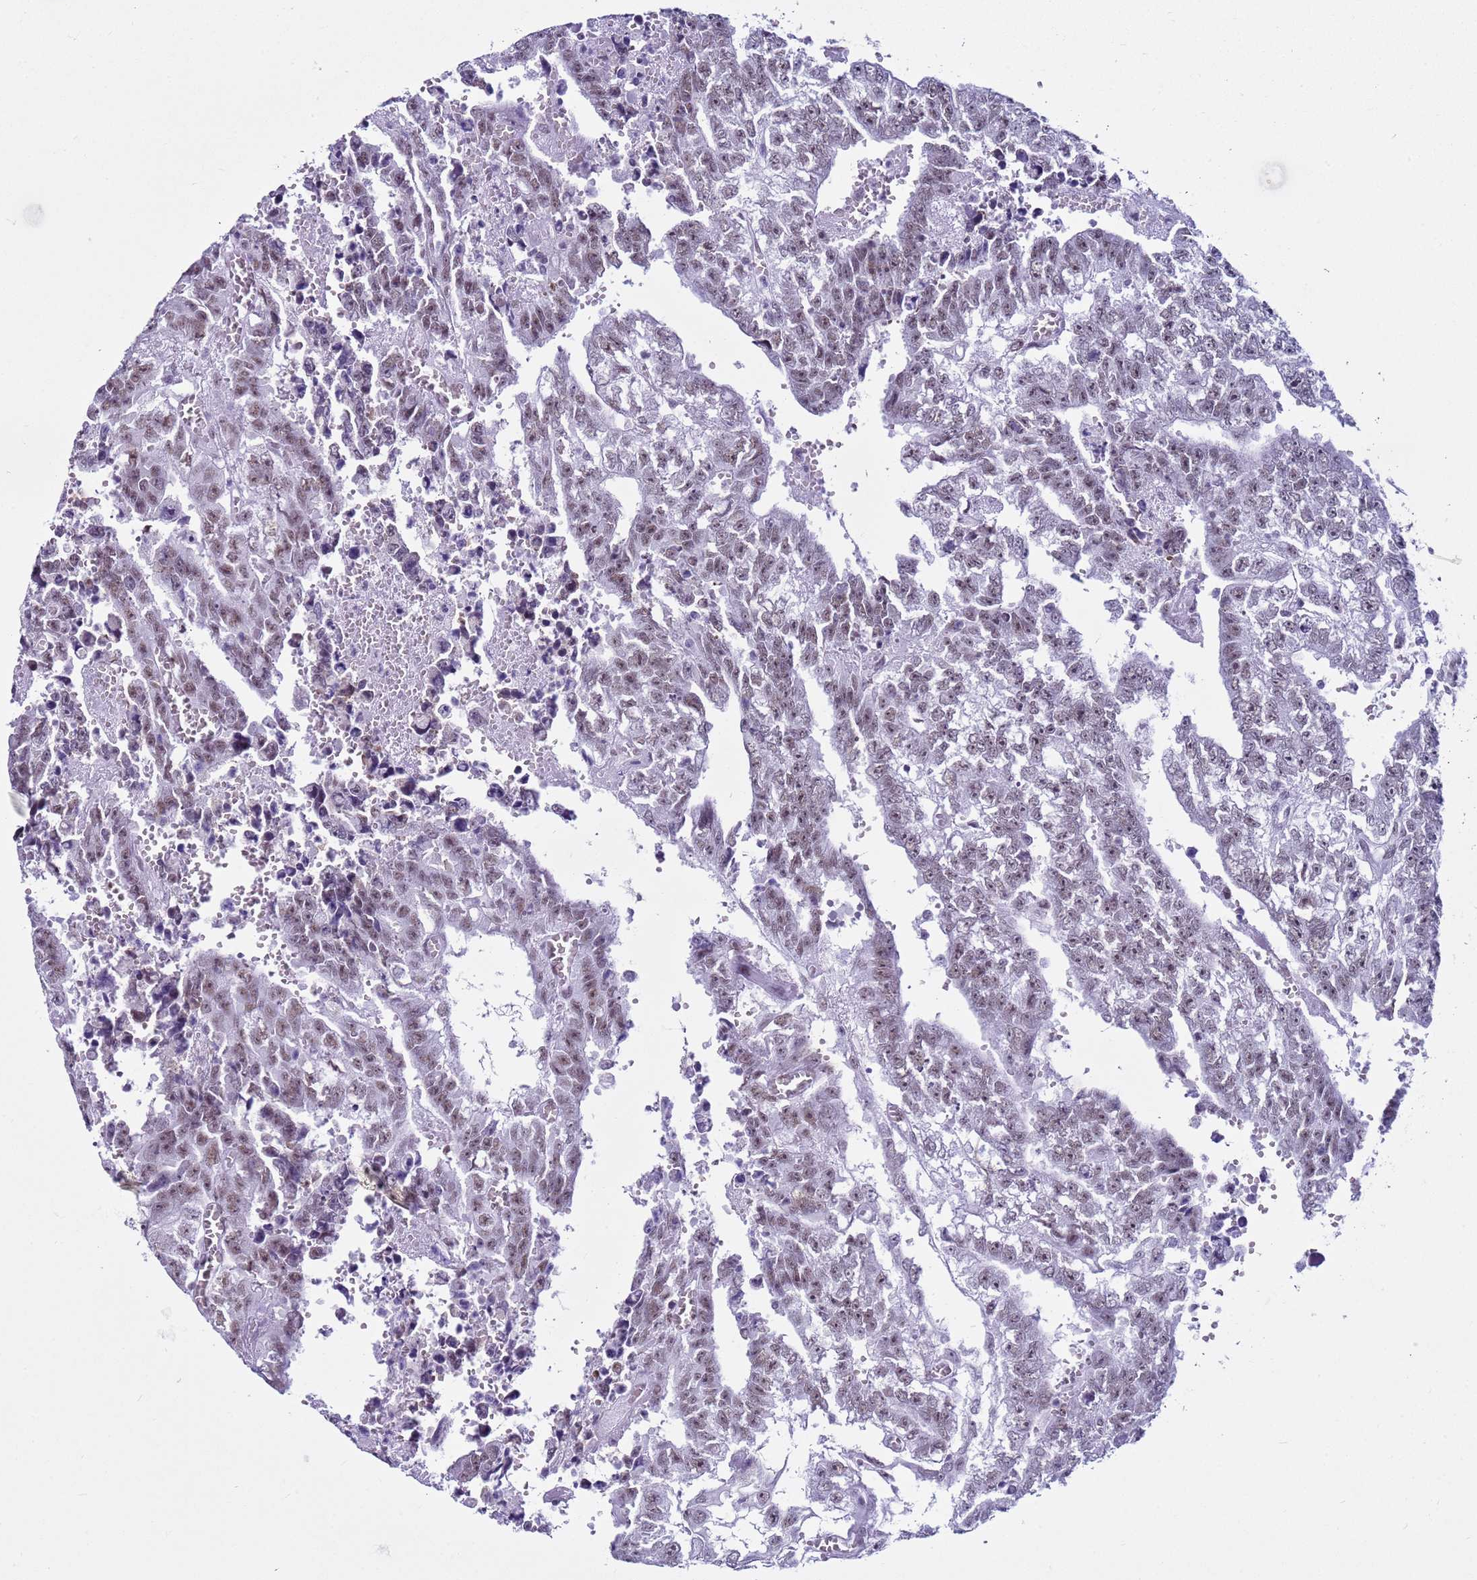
{"staining": {"intensity": "weak", "quantity": "25%-75%", "location": "nuclear"}, "tissue": "testis cancer", "cell_type": "Tumor cells", "image_type": "cancer", "snomed": [{"axis": "morphology", "description": "Carcinoma, Embryonal, NOS"}, {"axis": "topography", "description": "Testis"}], "caption": "Human embryonal carcinoma (testis) stained with a brown dye demonstrates weak nuclear positive expression in approximately 25%-75% of tumor cells.", "gene": "DHX15", "patient": {"sex": "male", "age": 25}}